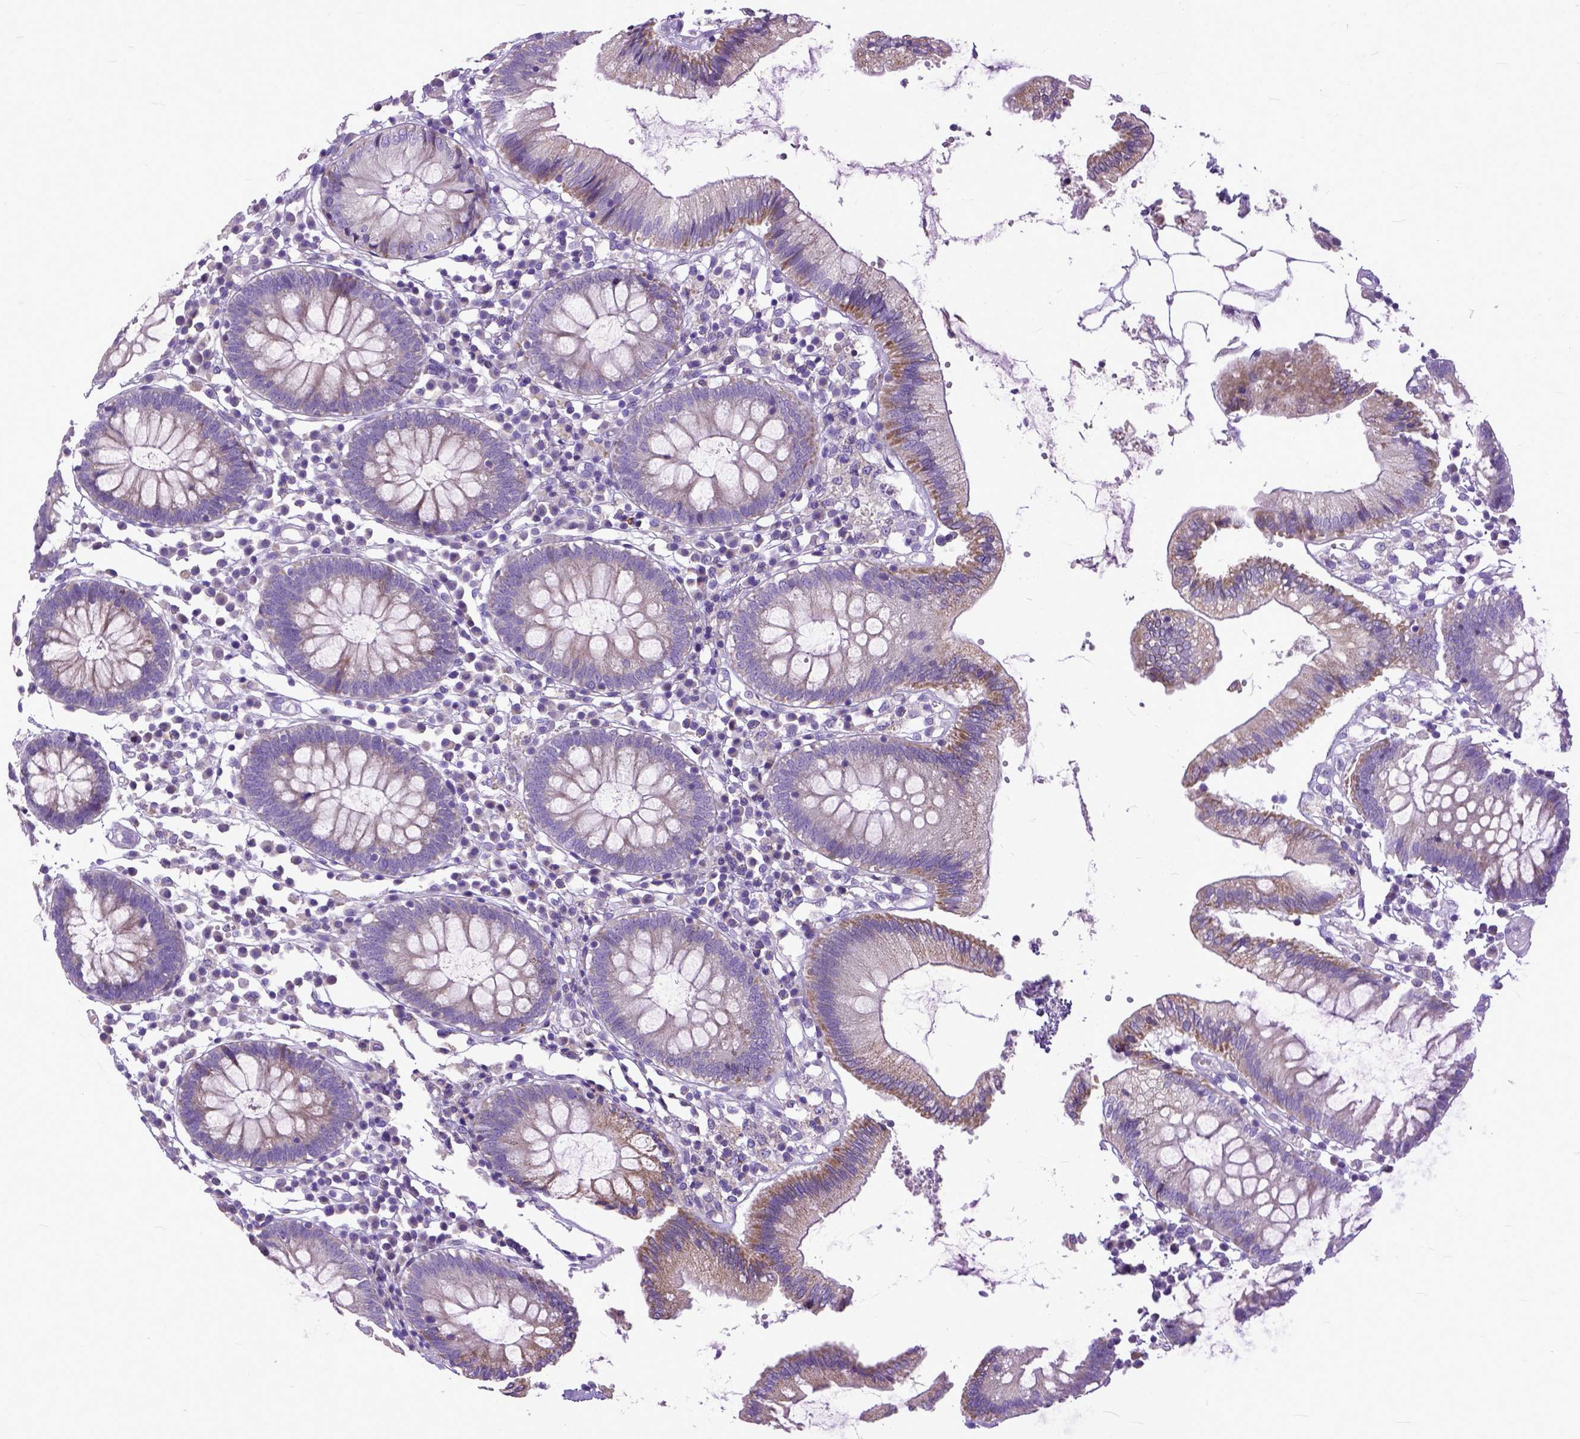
{"staining": {"intensity": "negative", "quantity": "none", "location": "none"}, "tissue": "colon", "cell_type": "Endothelial cells", "image_type": "normal", "snomed": [{"axis": "morphology", "description": "Normal tissue, NOS"}, {"axis": "morphology", "description": "Adenocarcinoma, NOS"}, {"axis": "topography", "description": "Colon"}], "caption": "IHC histopathology image of normal colon: colon stained with DAB demonstrates no significant protein positivity in endothelial cells. Brightfield microscopy of immunohistochemistry stained with DAB (3,3'-diaminobenzidine) (brown) and hematoxylin (blue), captured at high magnification.", "gene": "PLK5", "patient": {"sex": "male", "age": 83}}